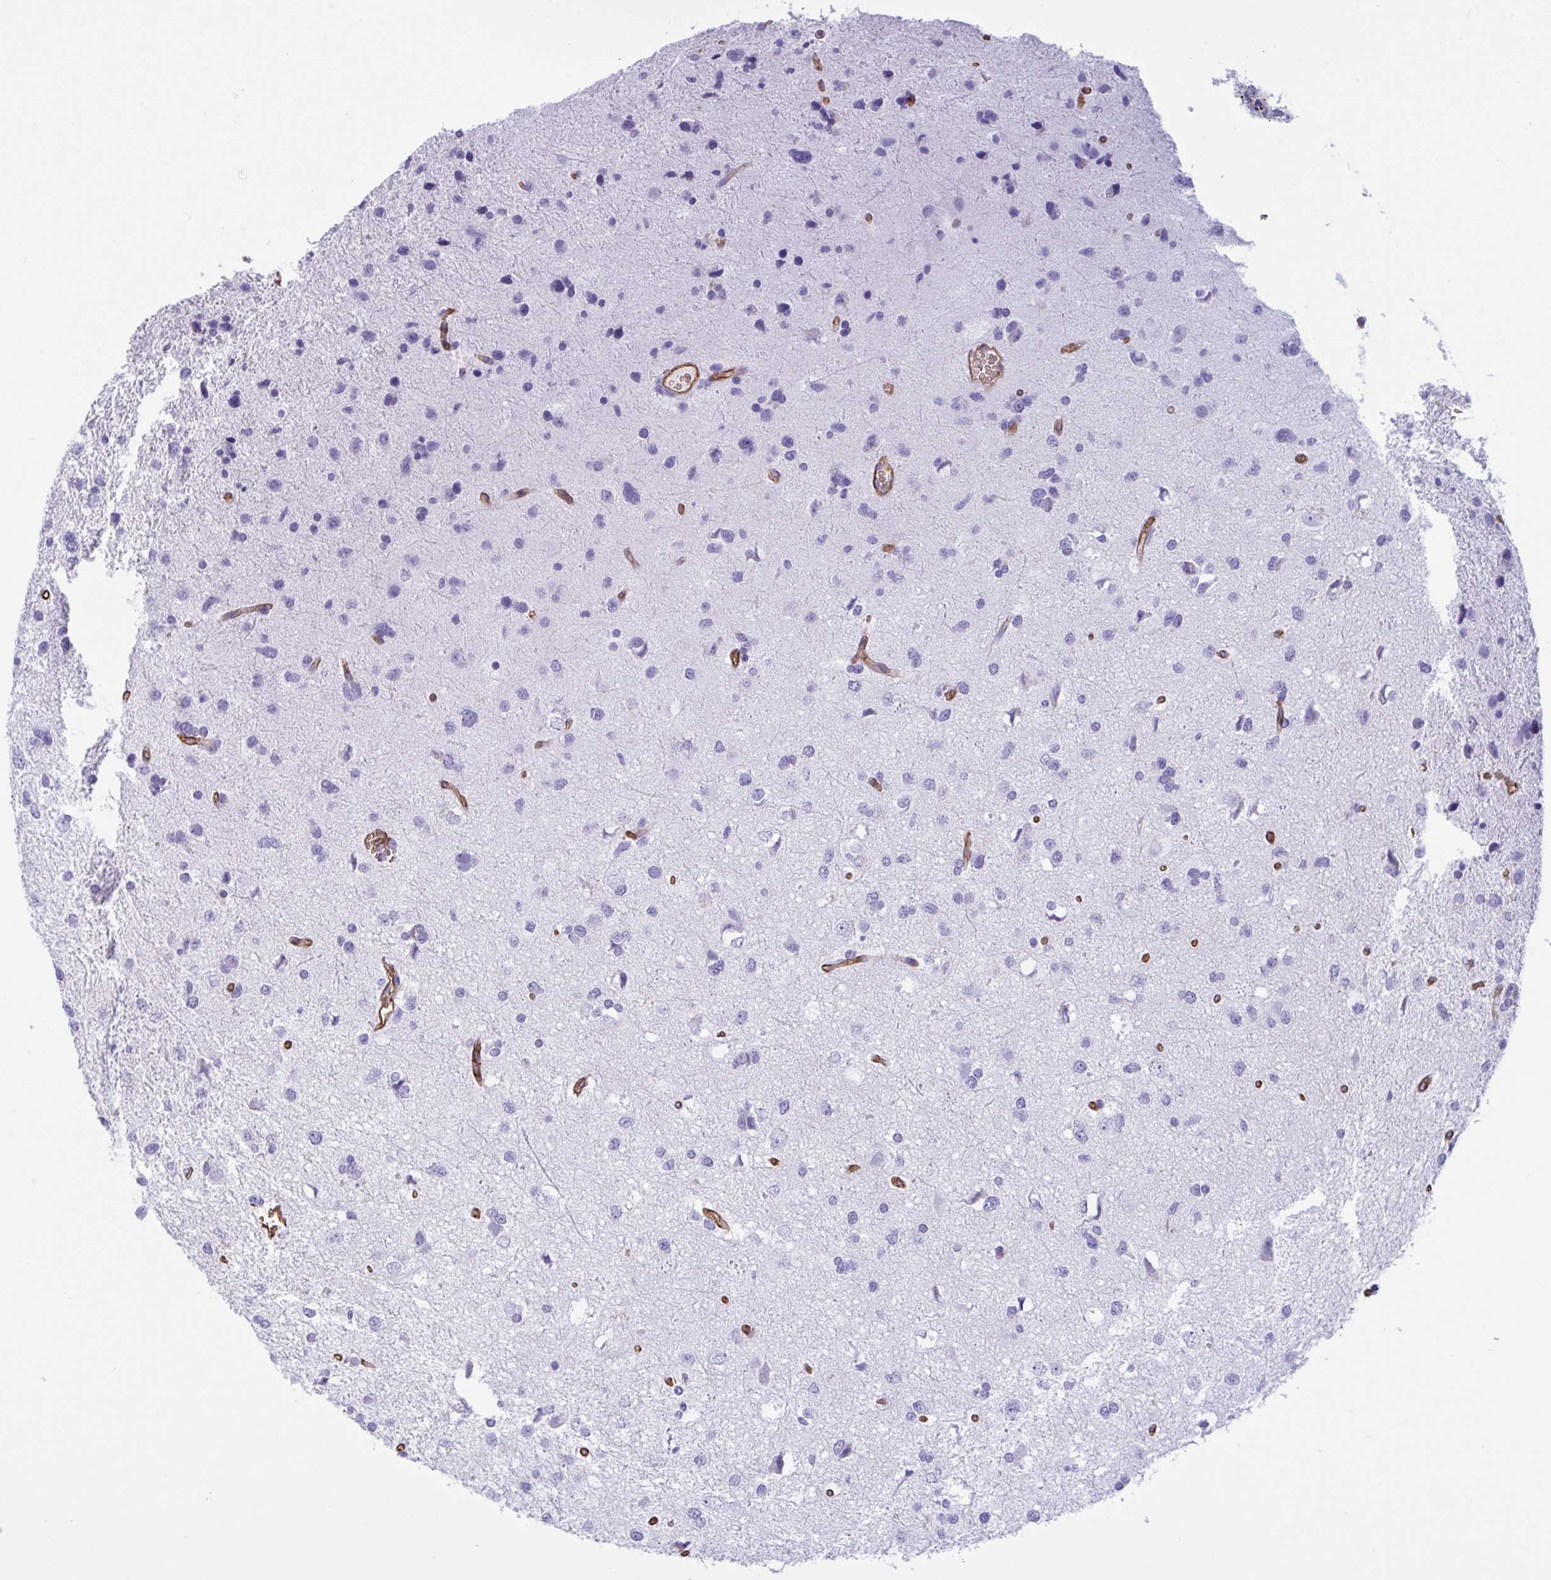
{"staining": {"intensity": "negative", "quantity": "none", "location": "none"}, "tissue": "glioma", "cell_type": "Tumor cells", "image_type": "cancer", "snomed": [{"axis": "morphology", "description": "Glioma, malignant, Low grade"}, {"axis": "topography", "description": "Brain"}], "caption": "Tumor cells show no significant protein expression in low-grade glioma (malignant). (Immunohistochemistry (ihc), brightfield microscopy, high magnification).", "gene": "SLC2A1", "patient": {"sex": "female", "age": 55}}